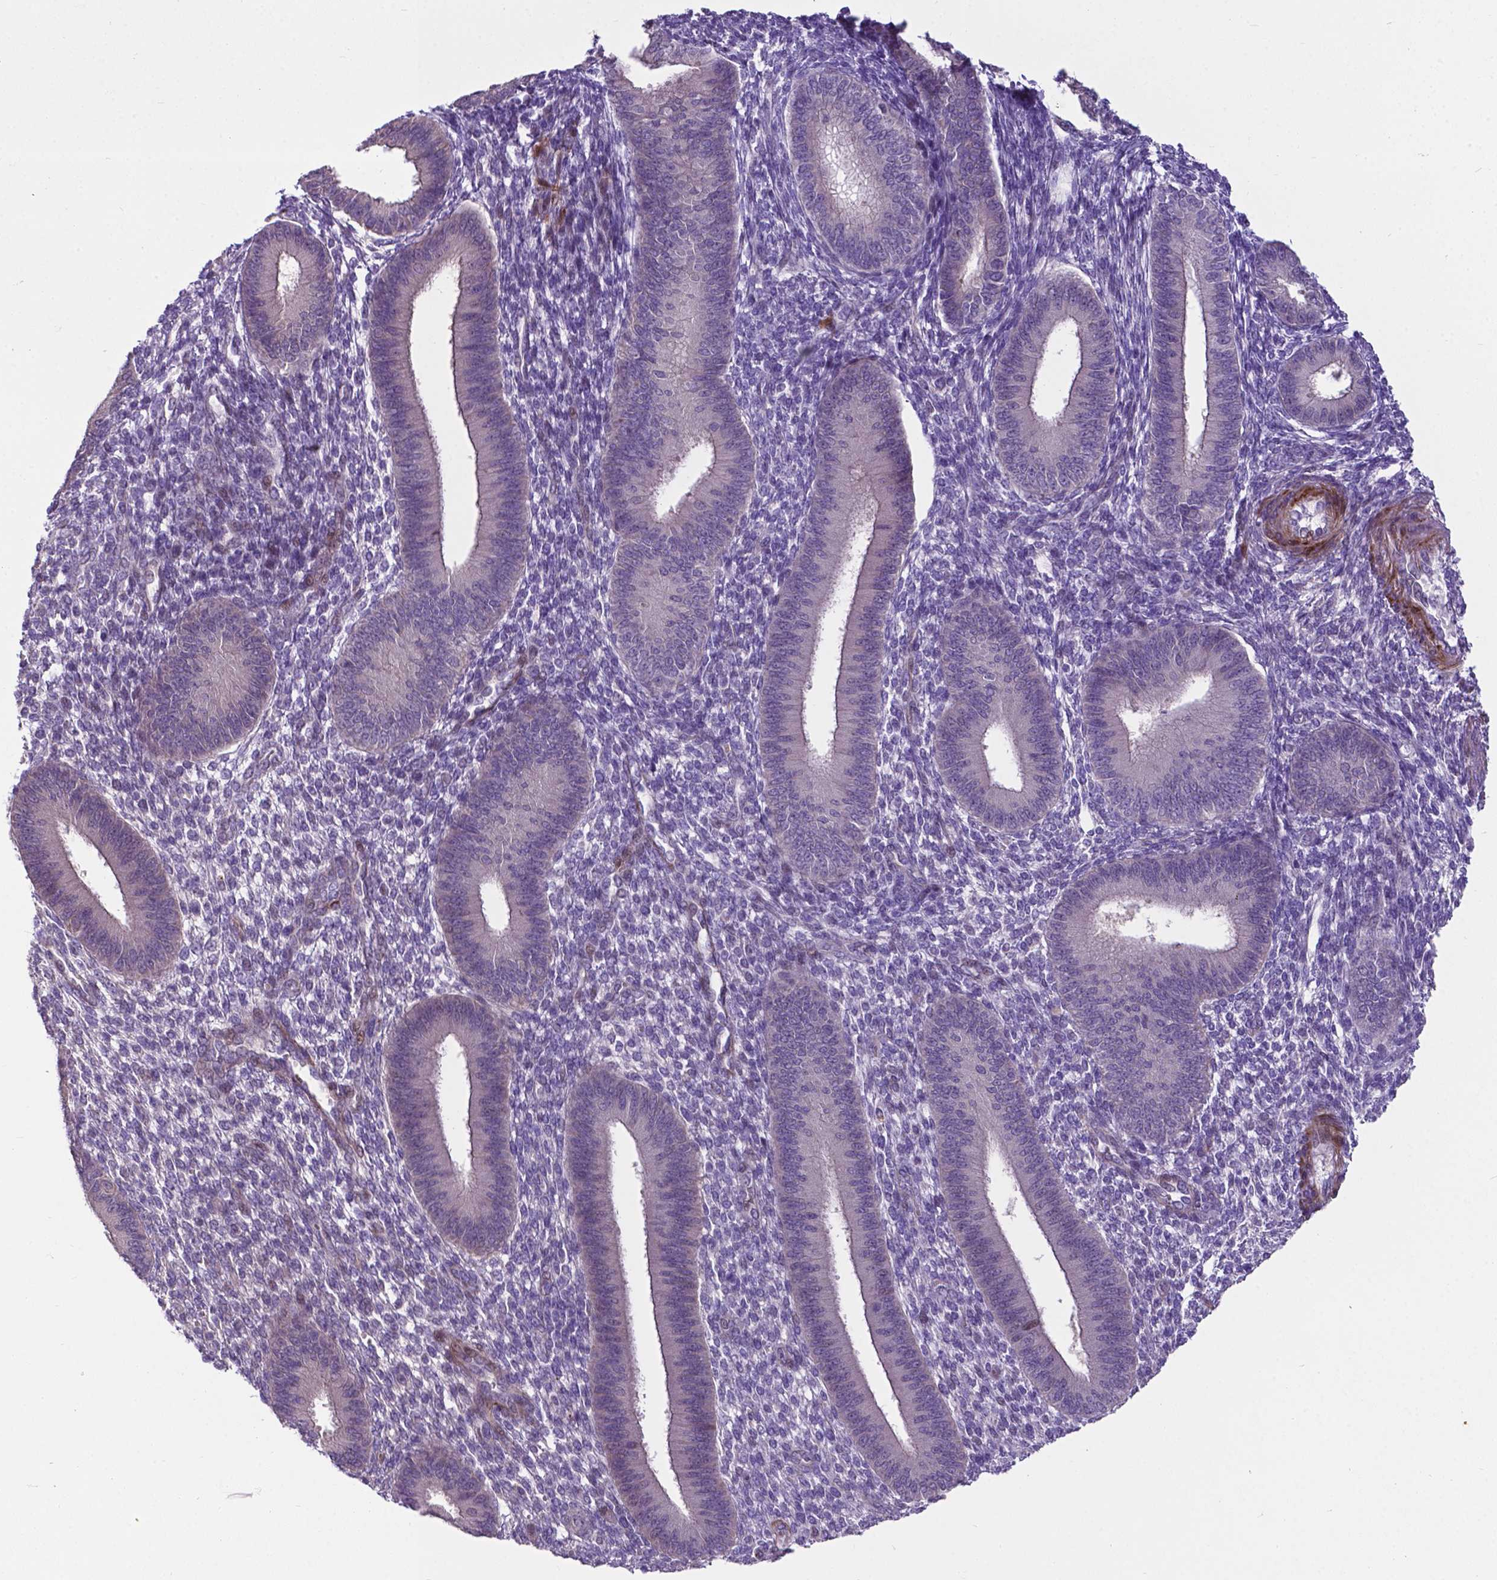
{"staining": {"intensity": "negative", "quantity": "none", "location": "none"}, "tissue": "endometrium", "cell_type": "Cells in endometrial stroma", "image_type": "normal", "snomed": [{"axis": "morphology", "description": "Normal tissue, NOS"}, {"axis": "topography", "description": "Endometrium"}], "caption": "Immunohistochemistry of benign endometrium demonstrates no positivity in cells in endometrial stroma. (DAB (3,3'-diaminobenzidine) immunohistochemistry (IHC) with hematoxylin counter stain).", "gene": "PFKFB4", "patient": {"sex": "female", "age": 39}}